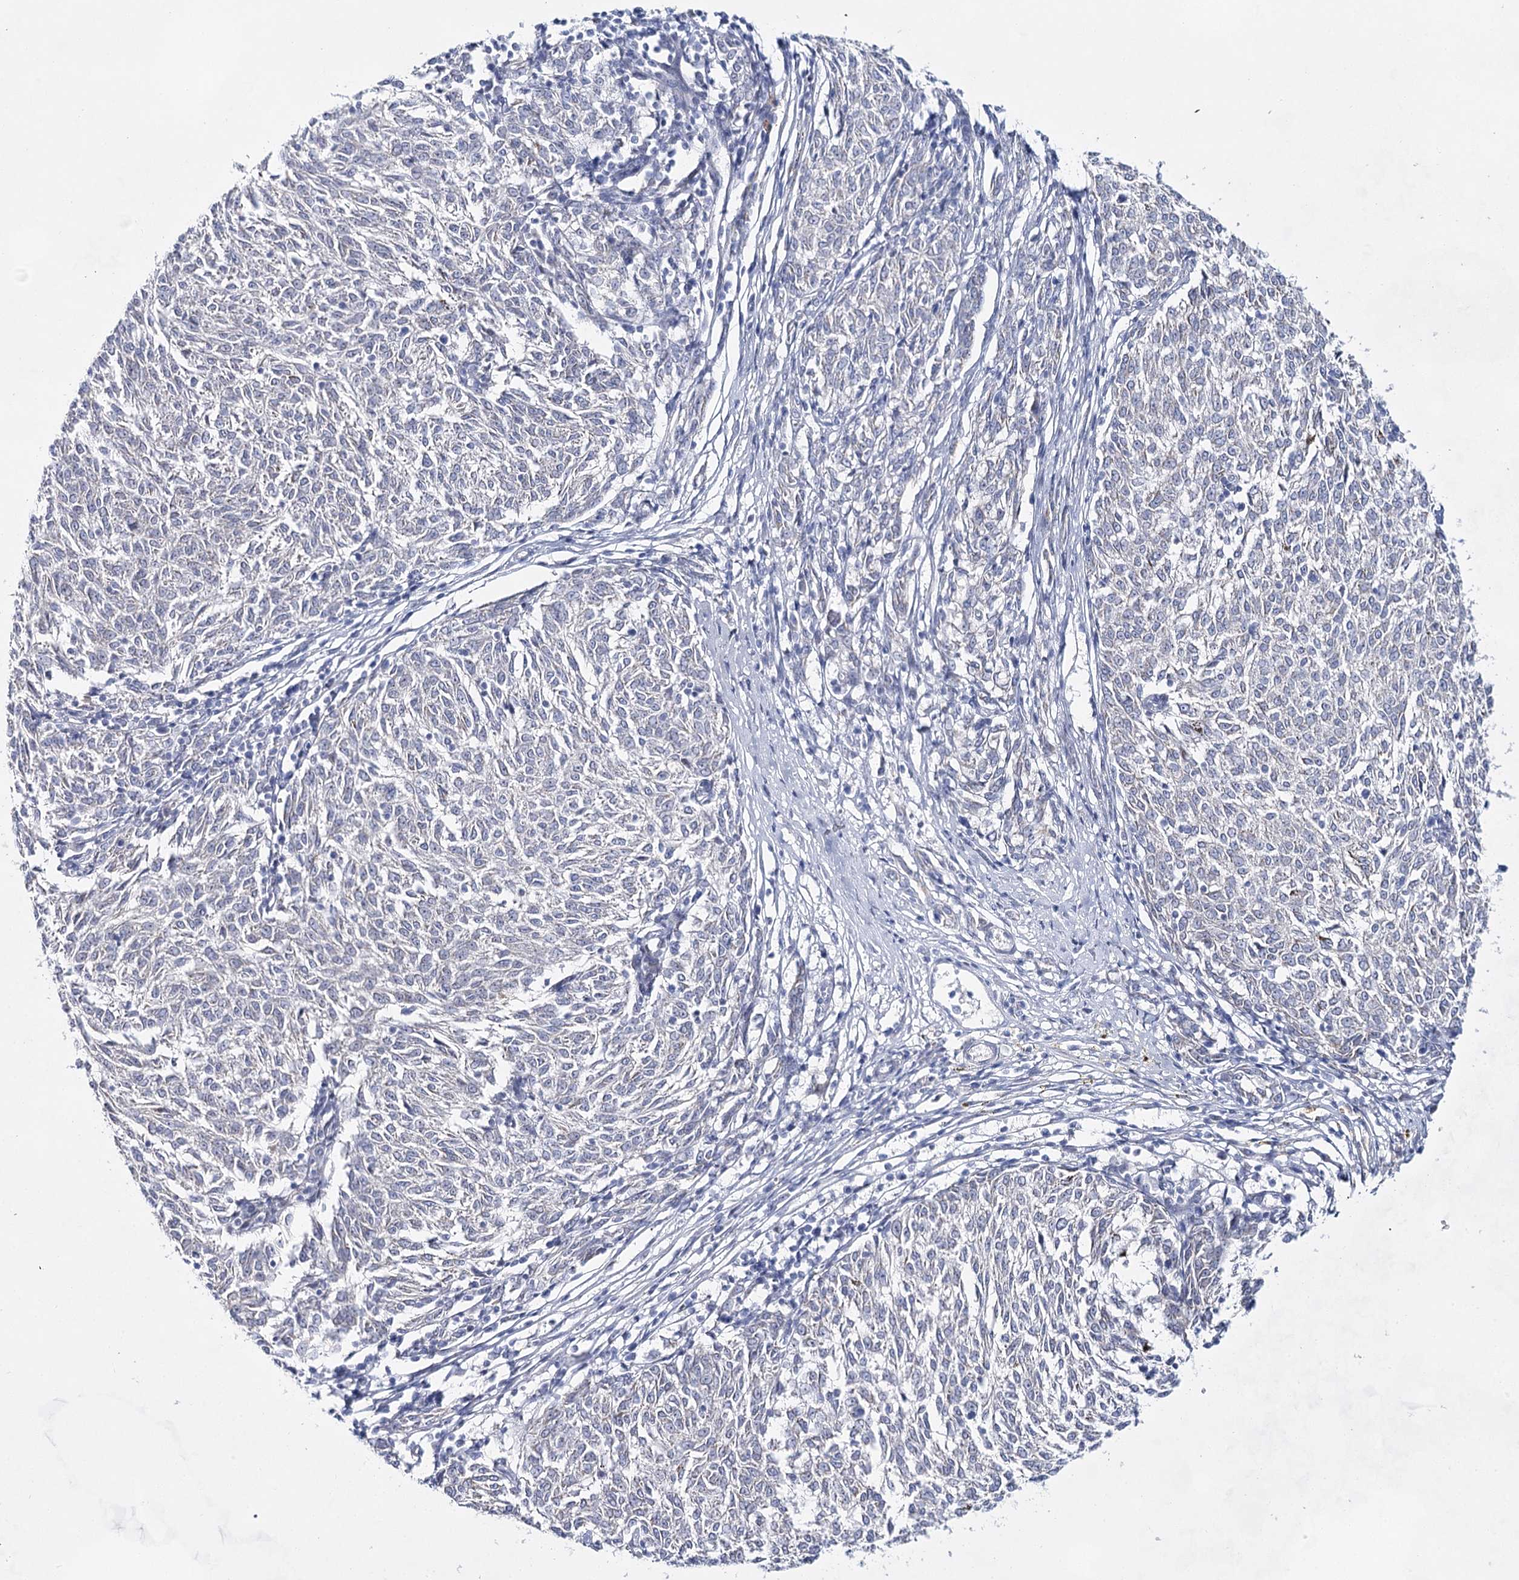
{"staining": {"intensity": "negative", "quantity": "none", "location": "none"}, "tissue": "melanoma", "cell_type": "Tumor cells", "image_type": "cancer", "snomed": [{"axis": "morphology", "description": "Malignant melanoma, NOS"}, {"axis": "topography", "description": "Skin"}], "caption": "Immunohistochemistry (IHC) image of neoplastic tissue: human melanoma stained with DAB shows no significant protein expression in tumor cells.", "gene": "BPHL", "patient": {"sex": "female", "age": 72}}